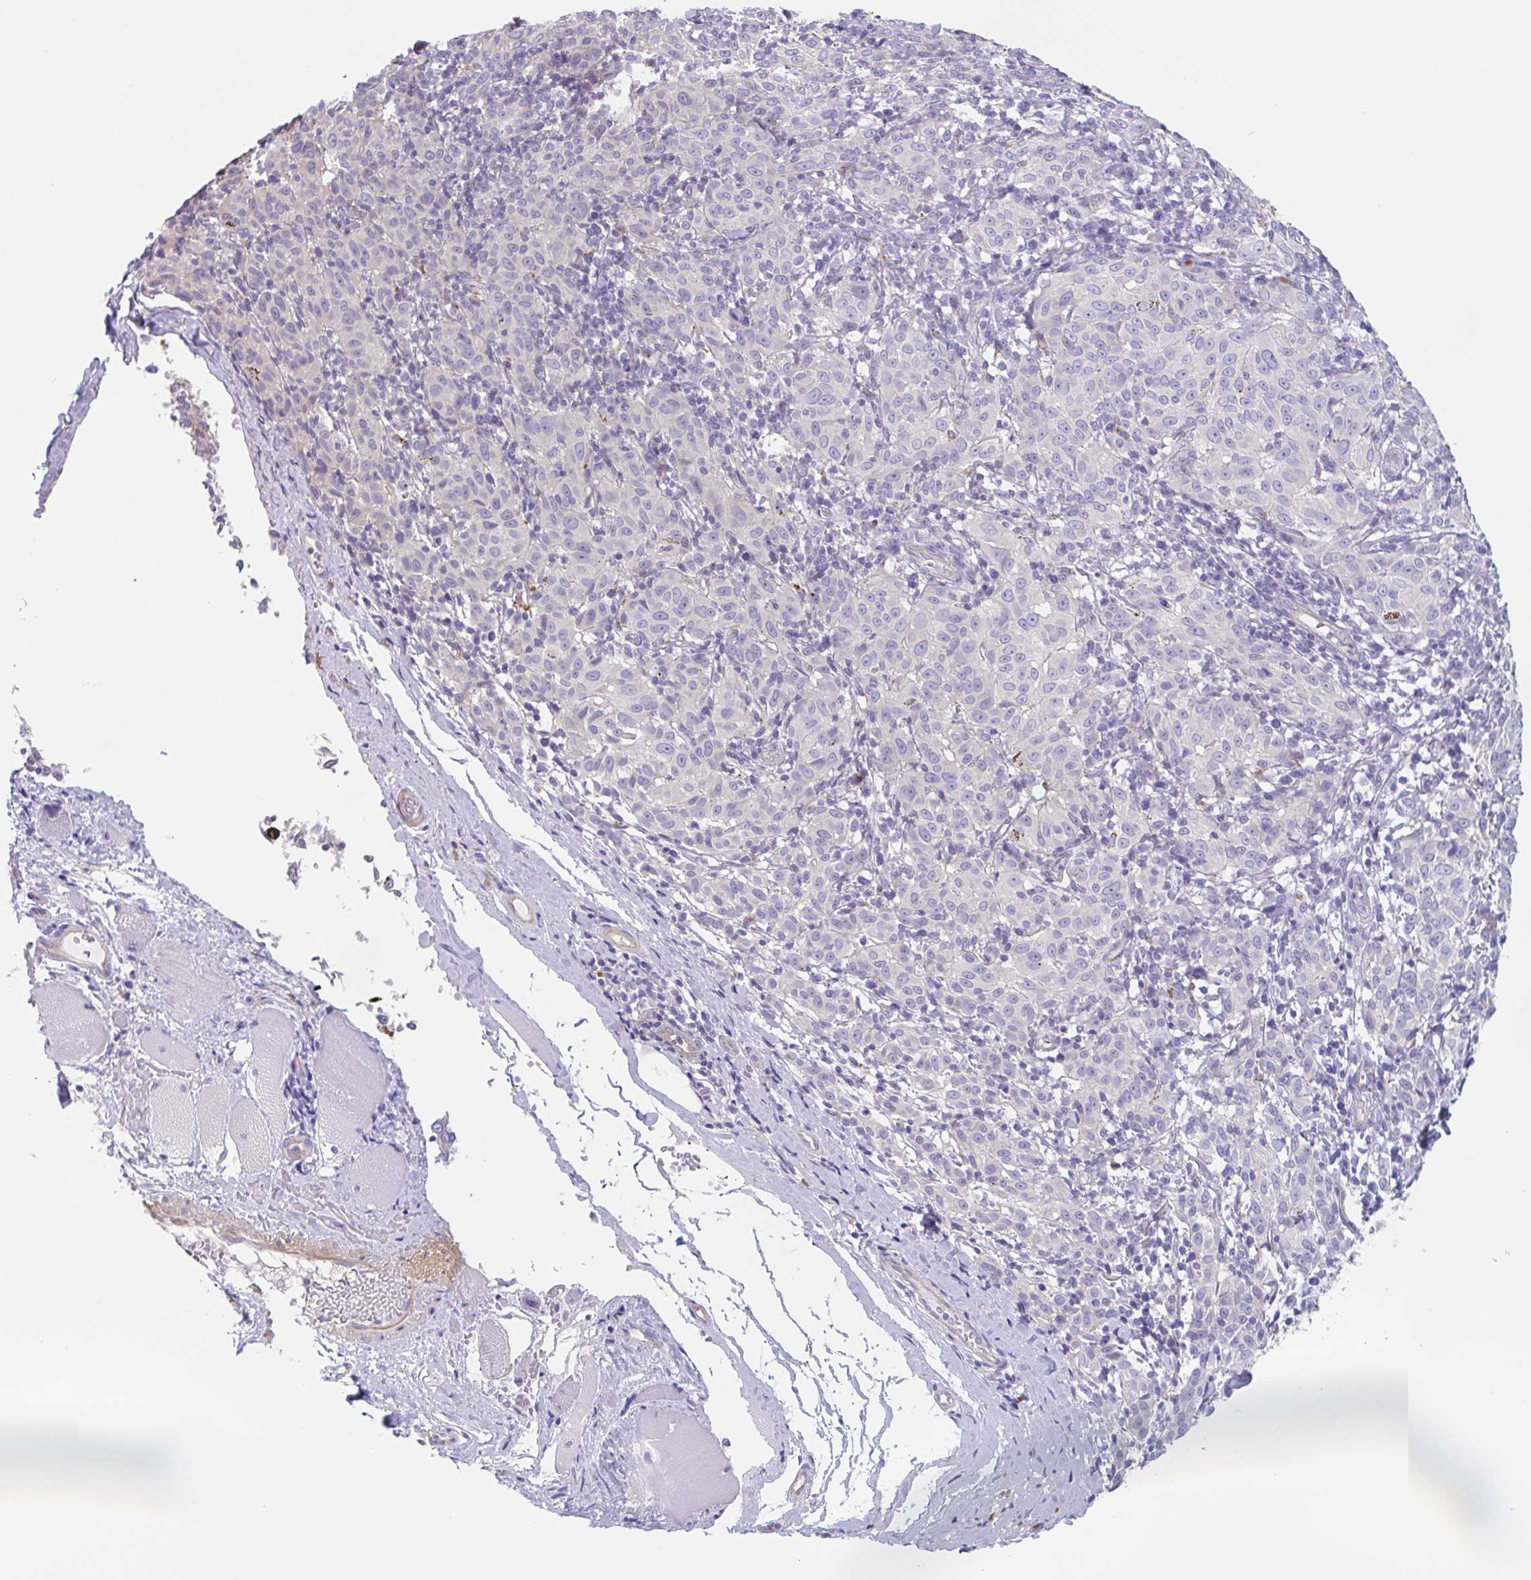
{"staining": {"intensity": "negative", "quantity": "none", "location": "none"}, "tissue": "melanoma", "cell_type": "Tumor cells", "image_type": "cancer", "snomed": [{"axis": "morphology", "description": "Malignant melanoma, NOS"}, {"axis": "topography", "description": "Skin"}], "caption": "A high-resolution photomicrograph shows IHC staining of malignant melanoma, which reveals no significant positivity in tumor cells.", "gene": "LENG9", "patient": {"sex": "female", "age": 72}}